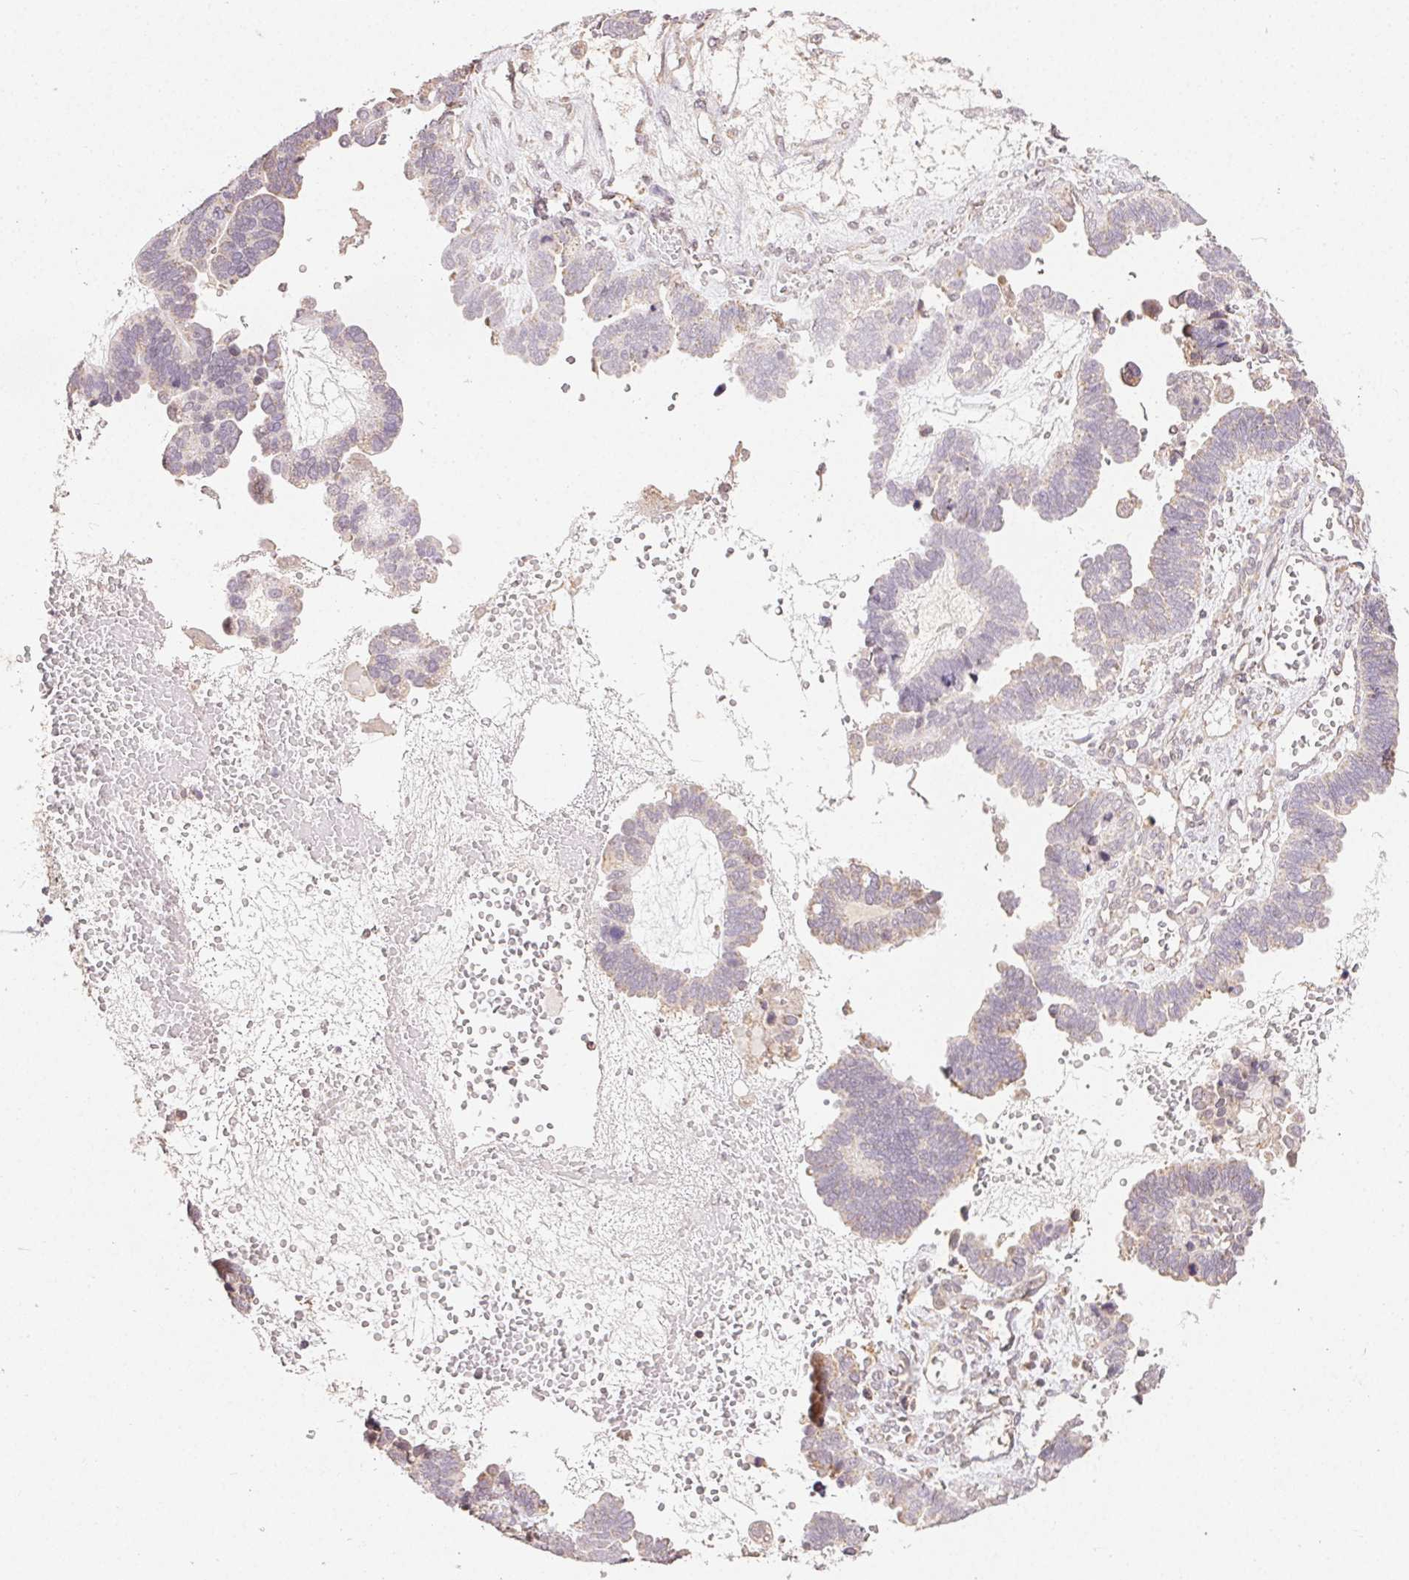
{"staining": {"intensity": "weak", "quantity": "<25%", "location": "cytoplasmic/membranous"}, "tissue": "ovarian cancer", "cell_type": "Tumor cells", "image_type": "cancer", "snomed": [{"axis": "morphology", "description": "Cystadenocarcinoma, serous, NOS"}, {"axis": "topography", "description": "Ovary"}], "caption": "Immunohistochemical staining of ovarian cancer exhibits no significant positivity in tumor cells. (Immunohistochemistry (ihc), brightfield microscopy, high magnification).", "gene": "CLASP1", "patient": {"sex": "female", "age": 51}}